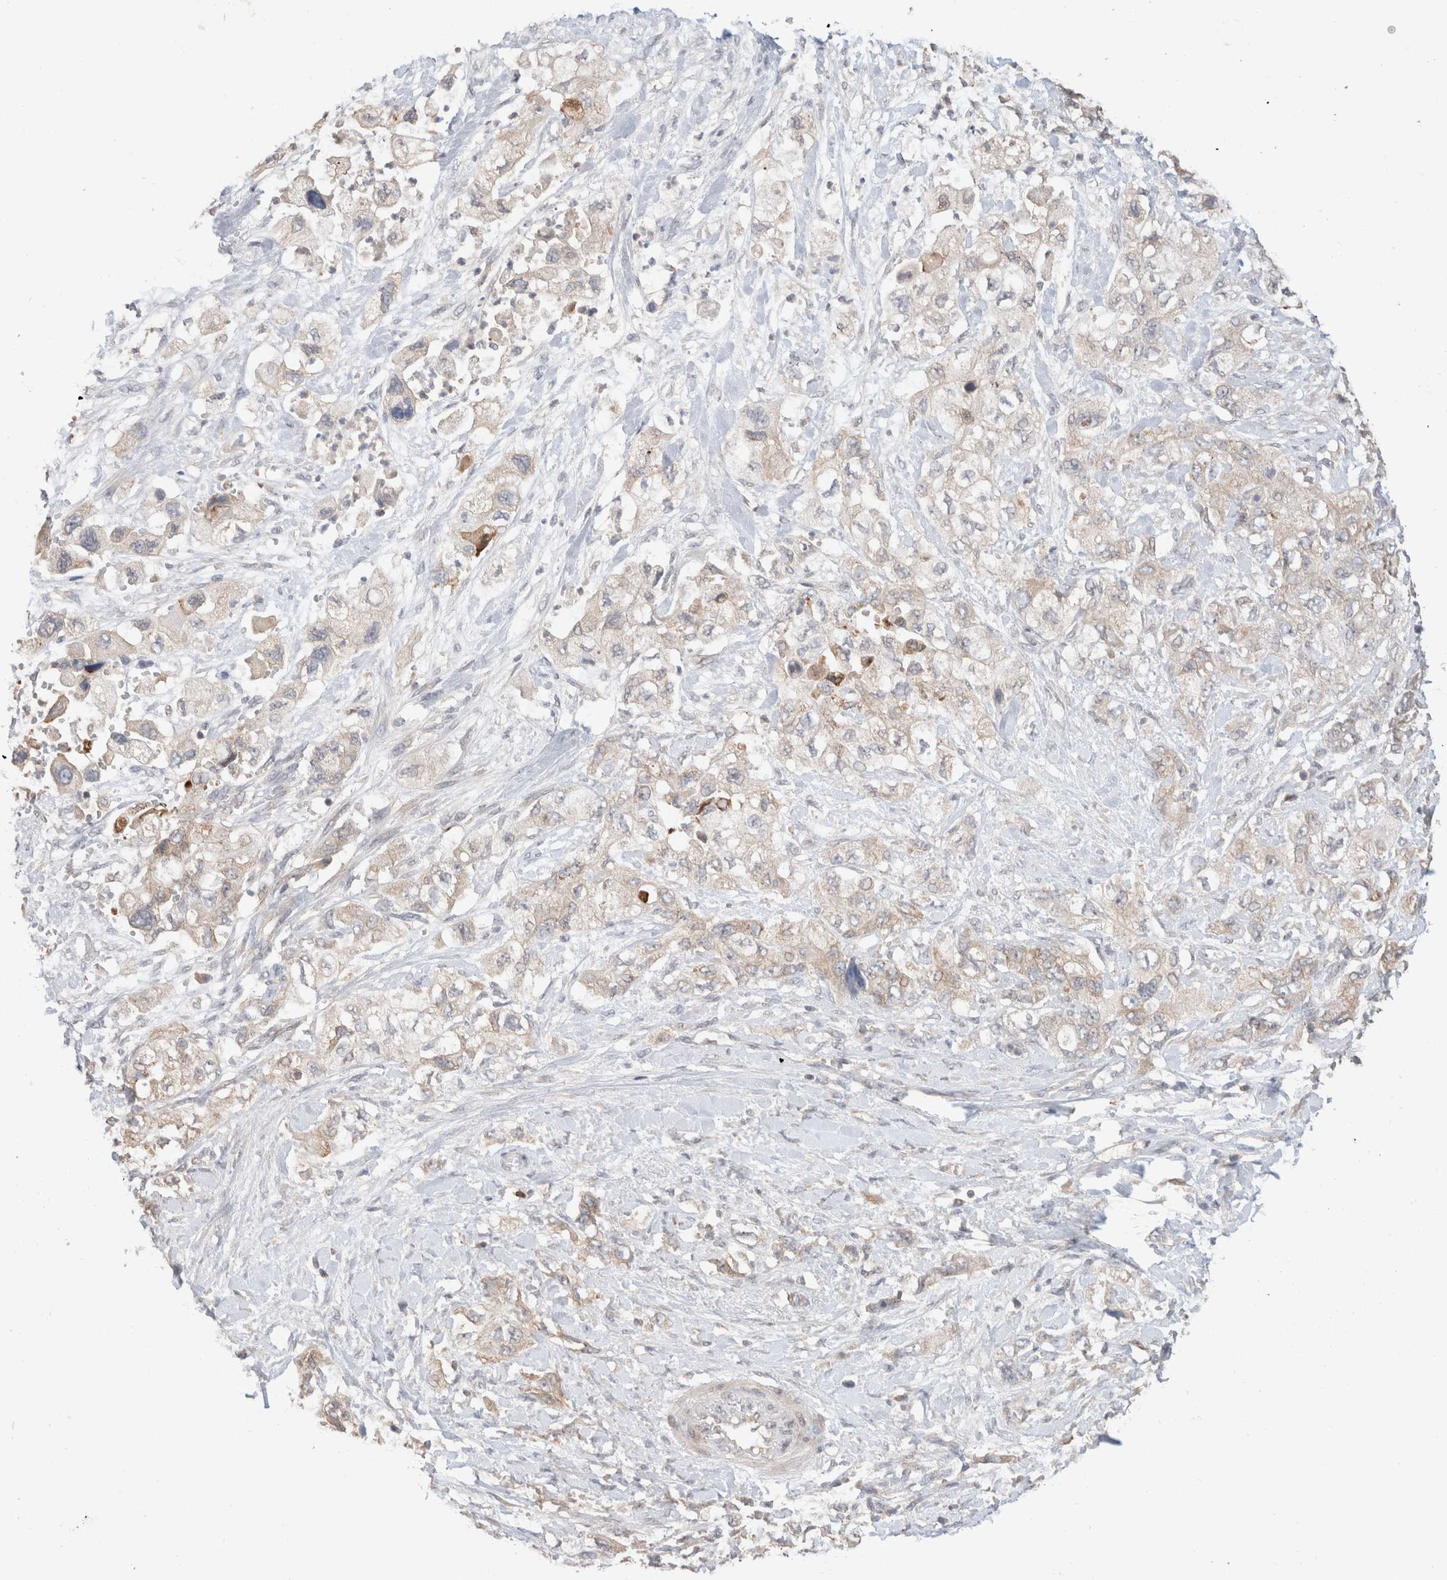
{"staining": {"intensity": "weak", "quantity": "25%-75%", "location": "cytoplasmic/membranous"}, "tissue": "pancreatic cancer", "cell_type": "Tumor cells", "image_type": "cancer", "snomed": [{"axis": "morphology", "description": "Adenocarcinoma, NOS"}, {"axis": "topography", "description": "Pancreas"}], "caption": "Immunohistochemical staining of pancreatic cancer (adenocarcinoma) exhibits low levels of weak cytoplasmic/membranous protein expression in approximately 25%-75% of tumor cells.", "gene": "TRIM41", "patient": {"sex": "female", "age": 73}}